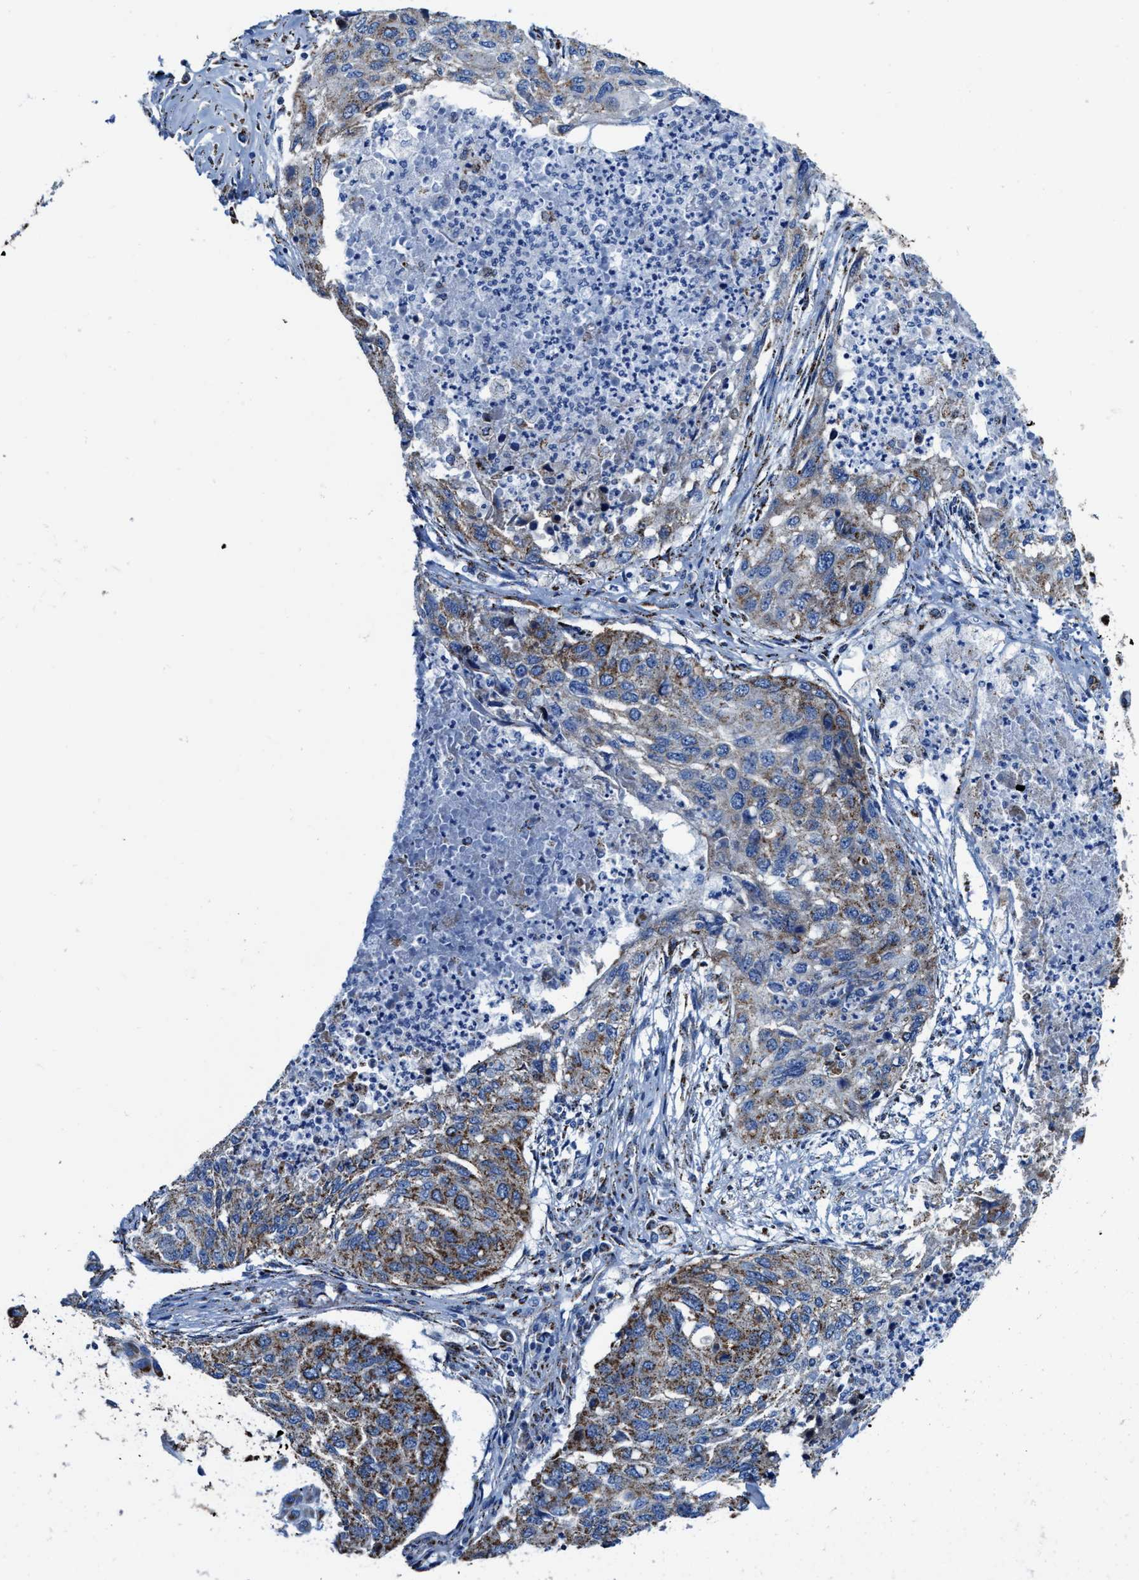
{"staining": {"intensity": "moderate", "quantity": "25%-75%", "location": "cytoplasmic/membranous"}, "tissue": "lung cancer", "cell_type": "Tumor cells", "image_type": "cancer", "snomed": [{"axis": "morphology", "description": "Squamous cell carcinoma, NOS"}, {"axis": "topography", "description": "Lung"}], "caption": "Immunohistochemistry (DAB) staining of lung cancer (squamous cell carcinoma) exhibits moderate cytoplasmic/membranous protein positivity in approximately 25%-75% of tumor cells.", "gene": "ALDH1B1", "patient": {"sex": "female", "age": 63}}